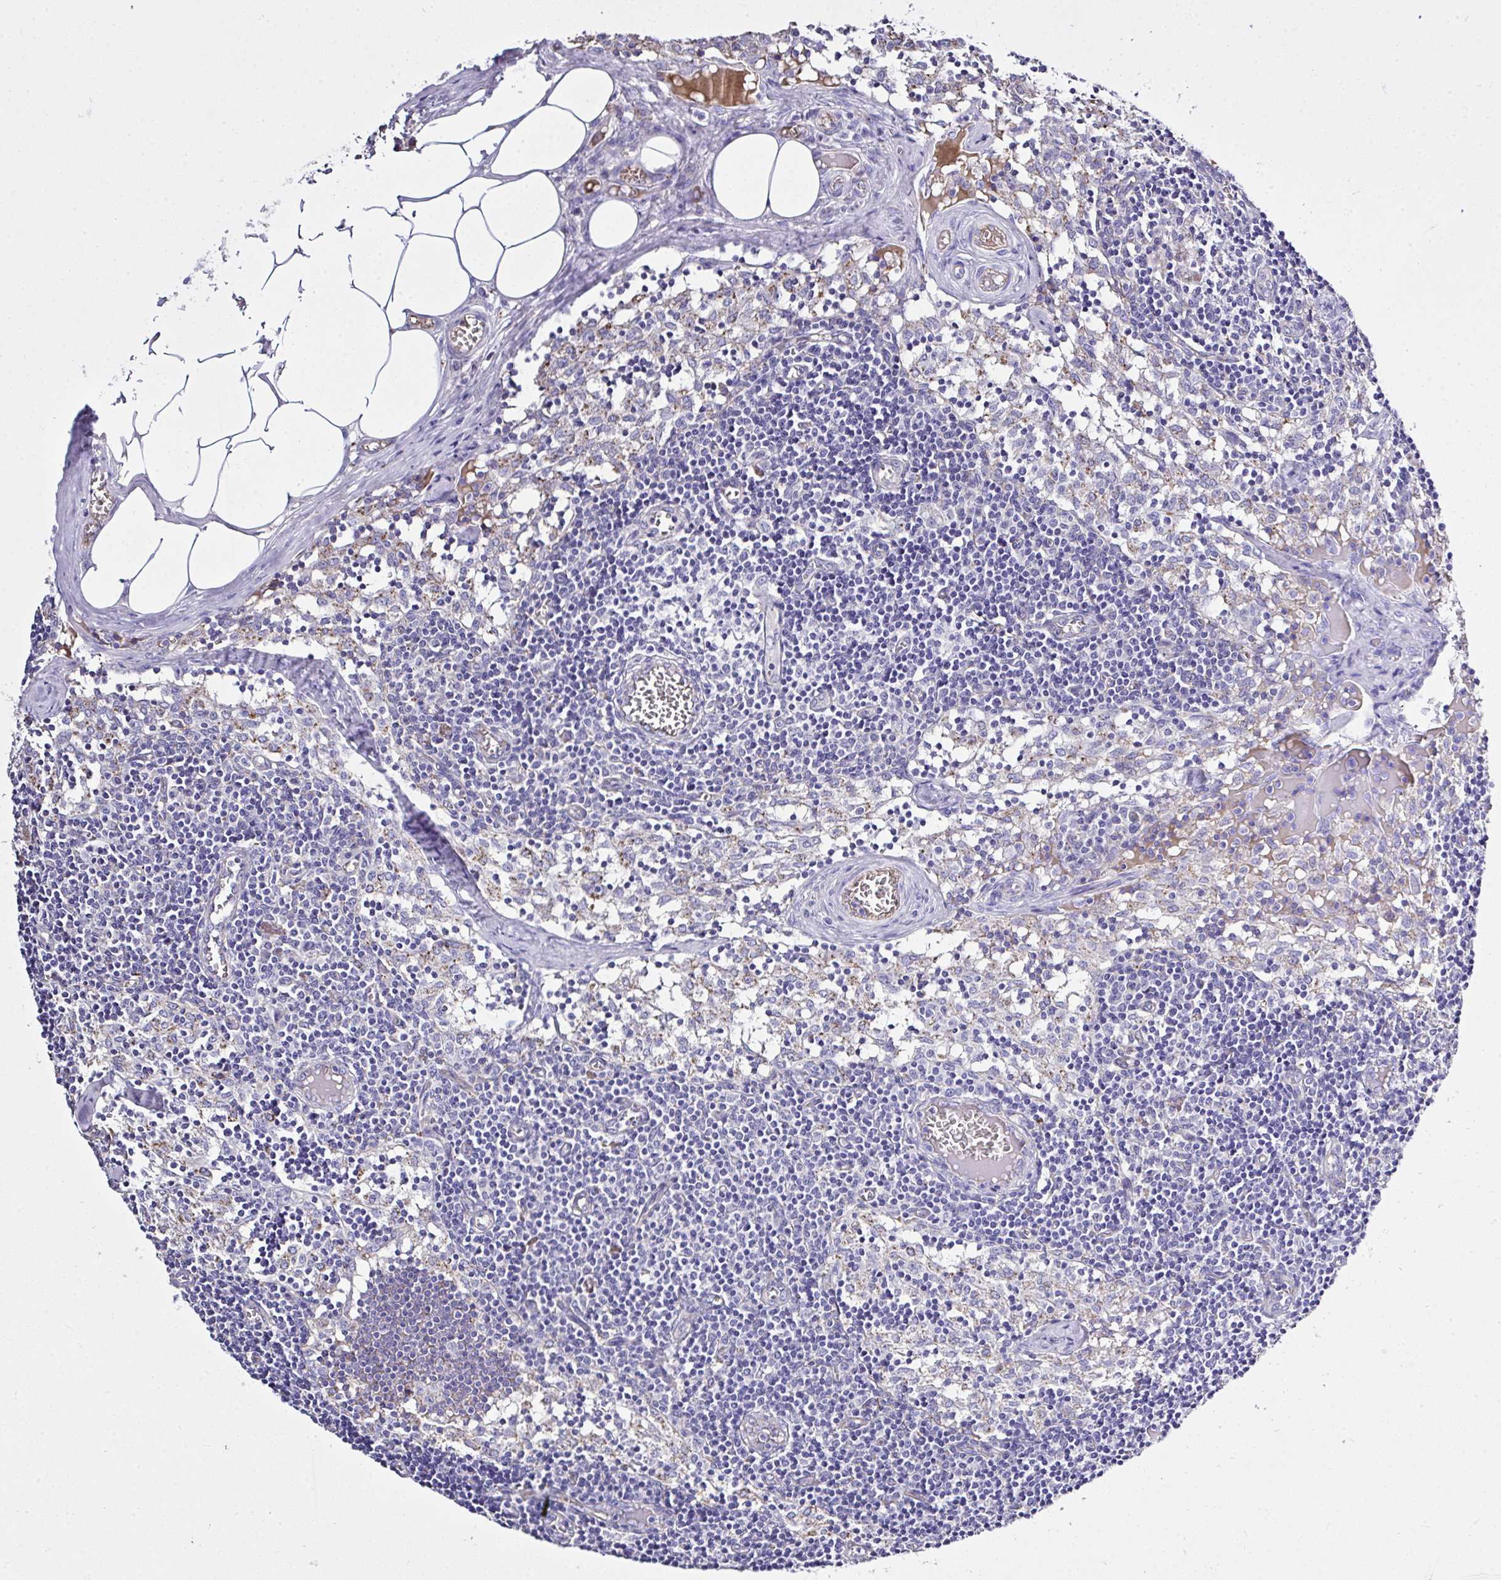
{"staining": {"intensity": "negative", "quantity": "none", "location": "none"}, "tissue": "lymph node", "cell_type": "Germinal center cells", "image_type": "normal", "snomed": [{"axis": "morphology", "description": "Normal tissue, NOS"}, {"axis": "topography", "description": "Lymph node"}], "caption": "Immunohistochemical staining of unremarkable human lymph node shows no significant positivity in germinal center cells. (DAB IHC visualized using brightfield microscopy, high magnification).", "gene": "ZNF813", "patient": {"sex": "female", "age": 31}}